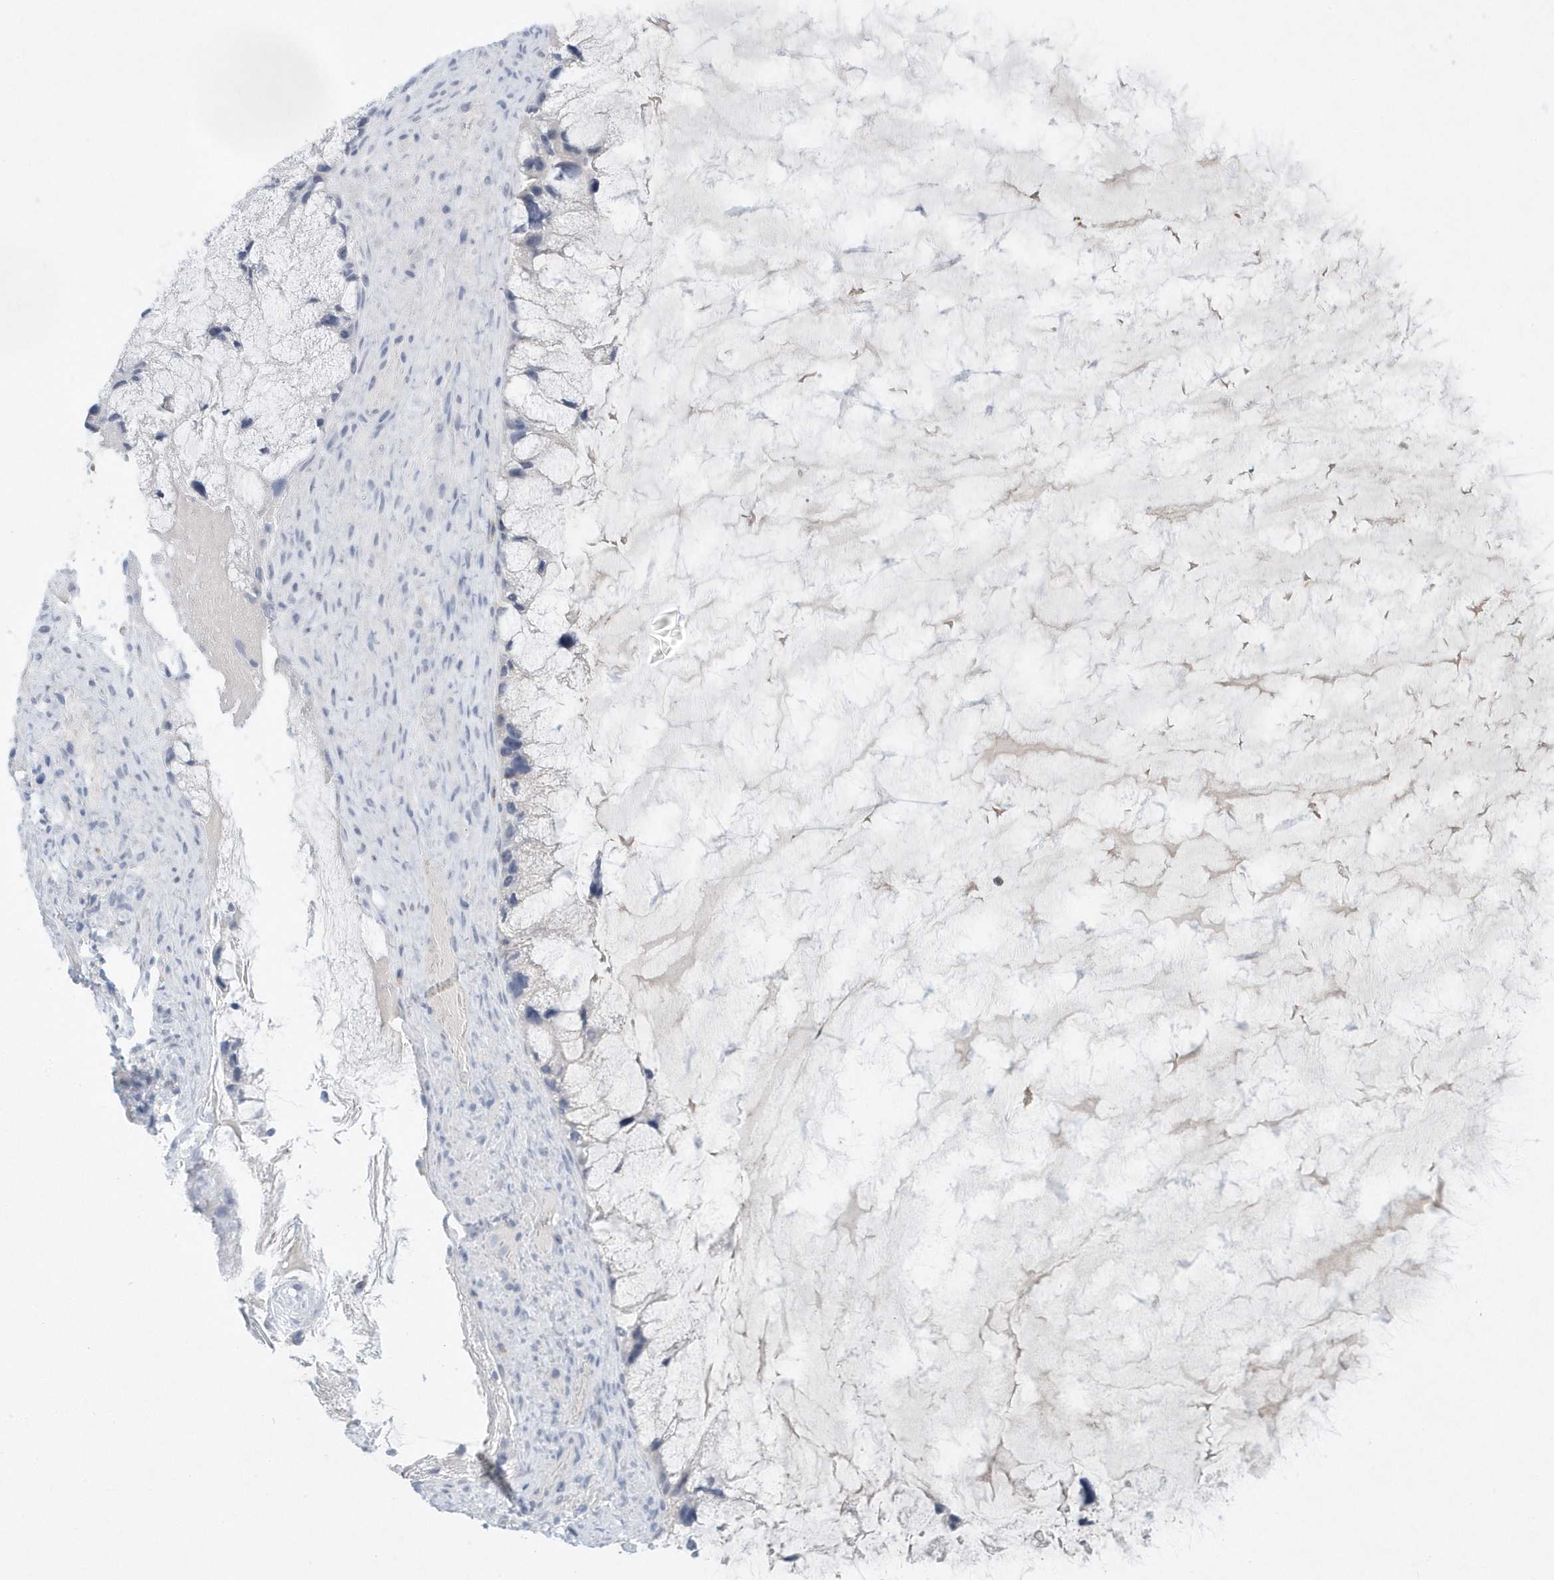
{"staining": {"intensity": "negative", "quantity": "none", "location": "none"}, "tissue": "ovarian cancer", "cell_type": "Tumor cells", "image_type": "cancer", "snomed": [{"axis": "morphology", "description": "Cystadenocarcinoma, mucinous, NOS"}, {"axis": "topography", "description": "Ovary"}], "caption": "Ovarian cancer (mucinous cystadenocarcinoma) stained for a protein using immunohistochemistry demonstrates no staining tumor cells.", "gene": "PSD4", "patient": {"sex": "female", "age": 37}}